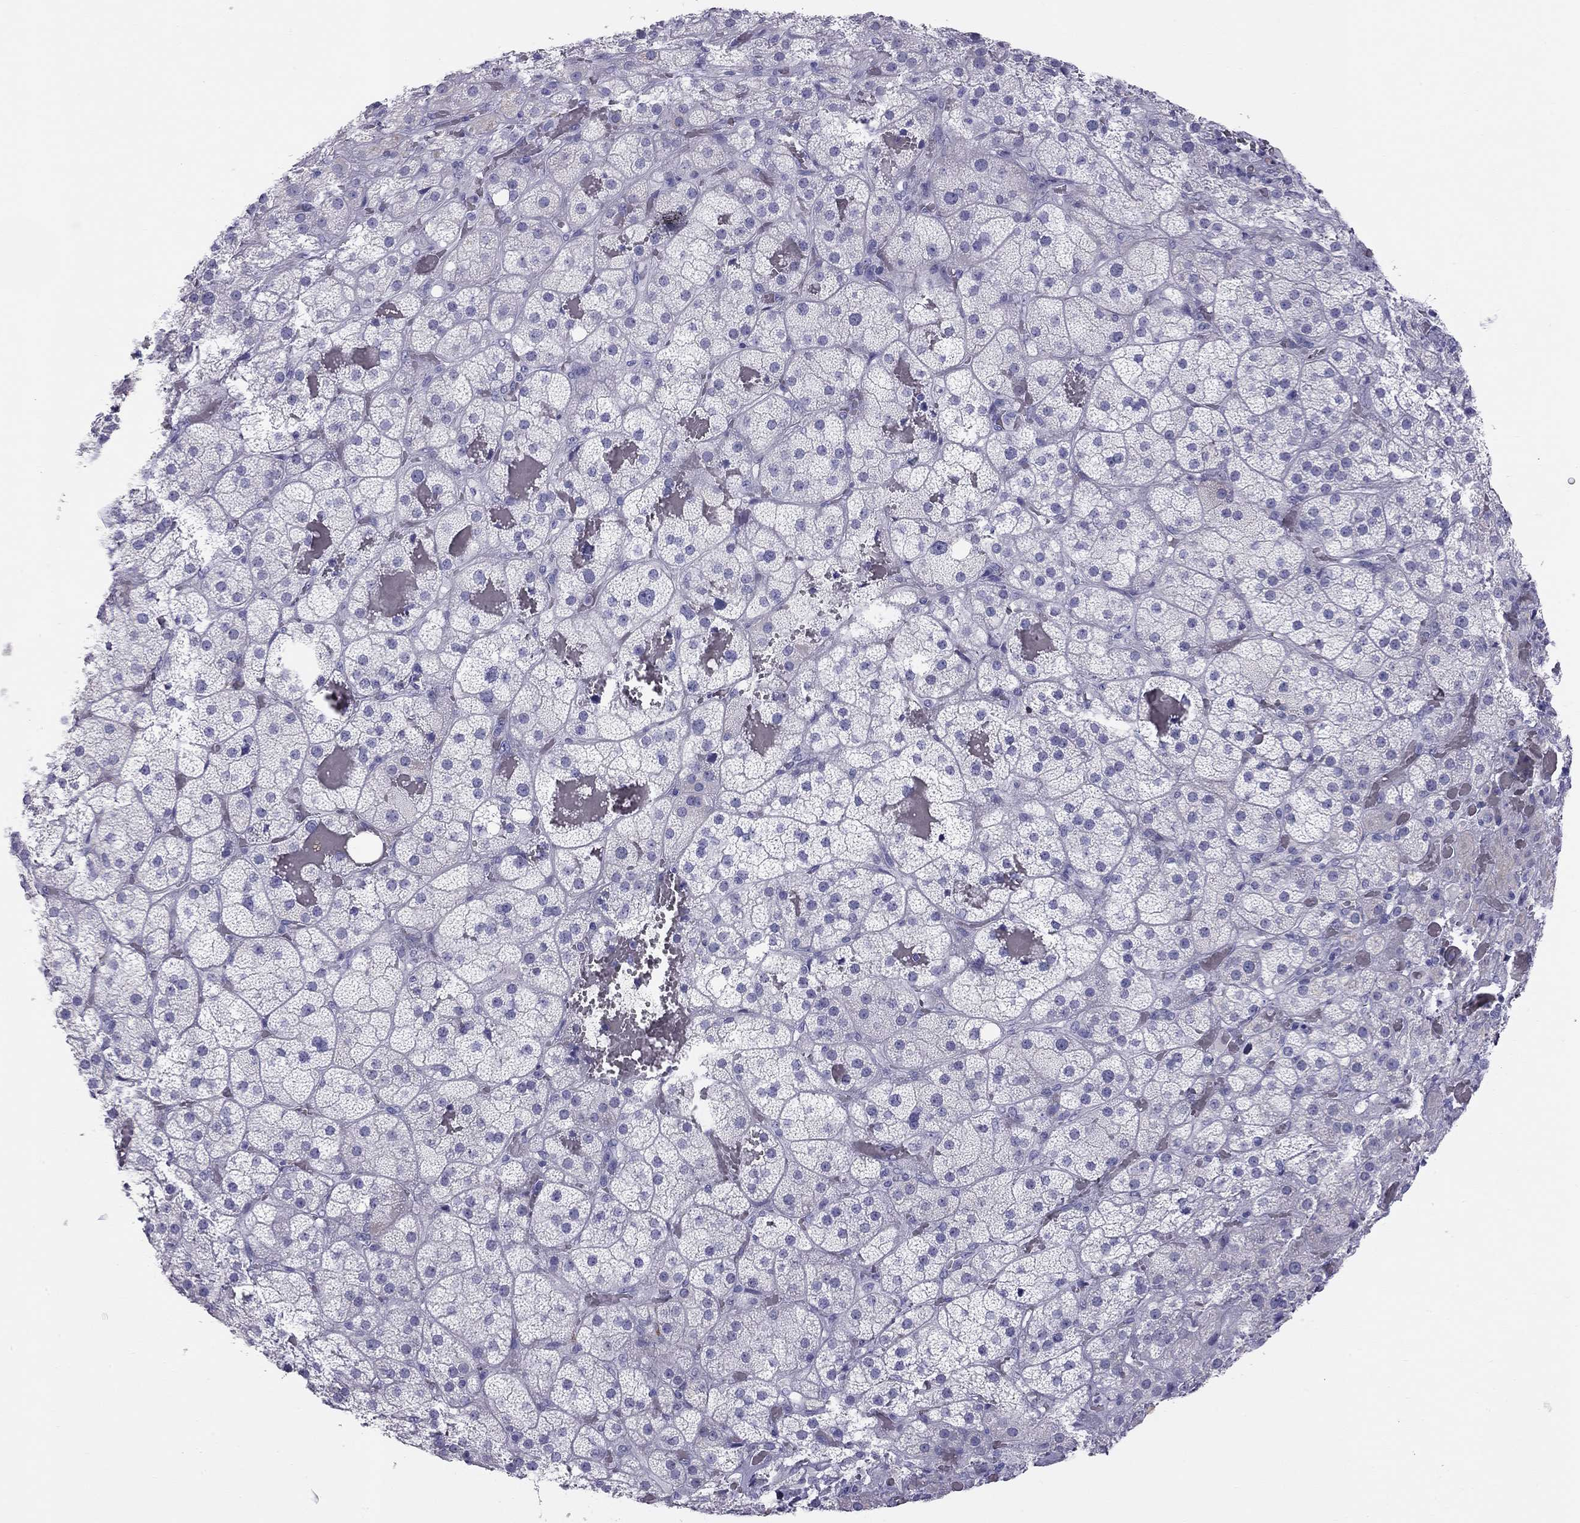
{"staining": {"intensity": "negative", "quantity": "none", "location": "none"}, "tissue": "adrenal gland", "cell_type": "Glandular cells", "image_type": "normal", "snomed": [{"axis": "morphology", "description": "Normal tissue, NOS"}, {"axis": "topography", "description": "Adrenal gland"}], "caption": "High magnification brightfield microscopy of normal adrenal gland stained with DAB (brown) and counterstained with hematoxylin (blue): glandular cells show no significant staining.", "gene": "TRPM3", "patient": {"sex": "male", "age": 57}}